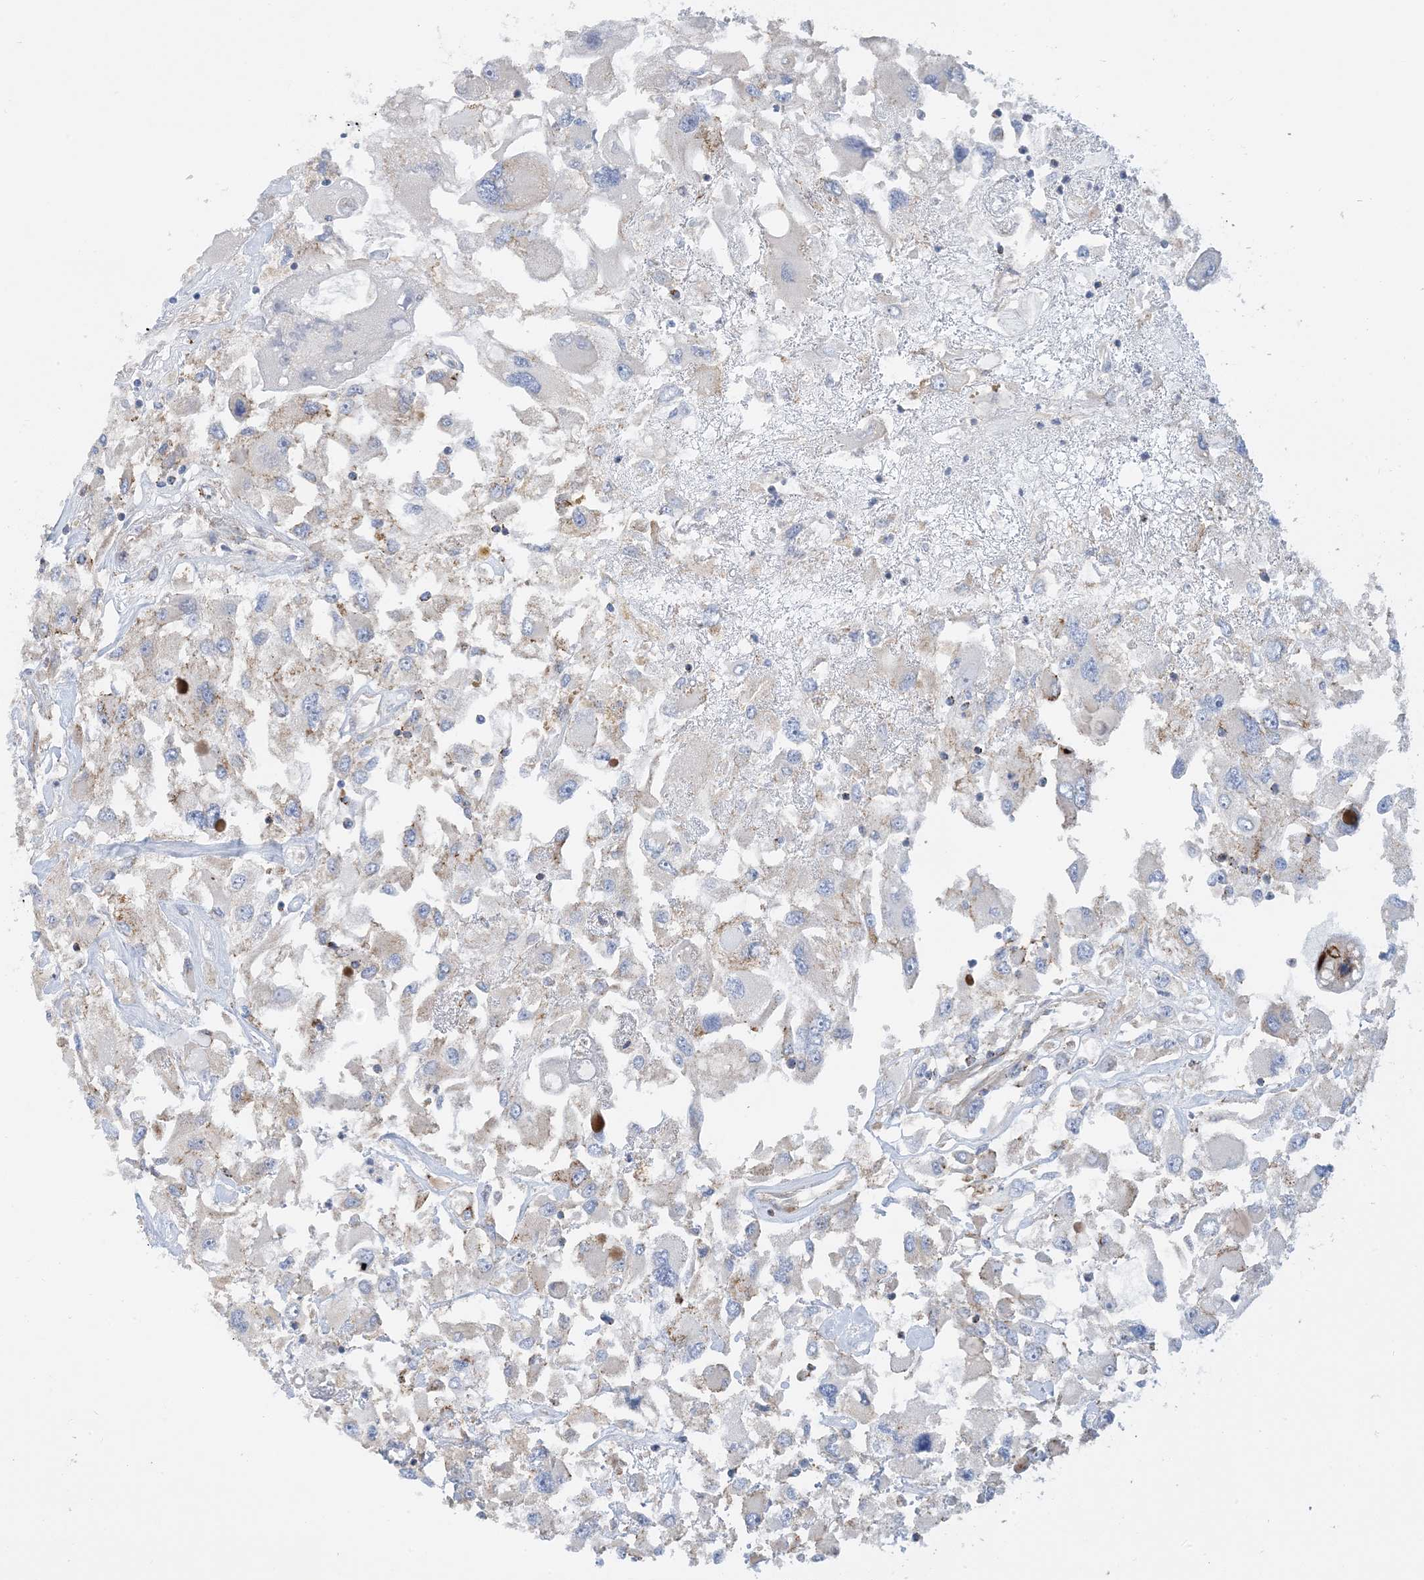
{"staining": {"intensity": "negative", "quantity": "none", "location": "none"}, "tissue": "renal cancer", "cell_type": "Tumor cells", "image_type": "cancer", "snomed": [{"axis": "morphology", "description": "Adenocarcinoma, NOS"}, {"axis": "topography", "description": "Kidney"}], "caption": "The histopathology image reveals no staining of tumor cells in renal adenocarcinoma.", "gene": "CALHM5", "patient": {"sex": "female", "age": 52}}